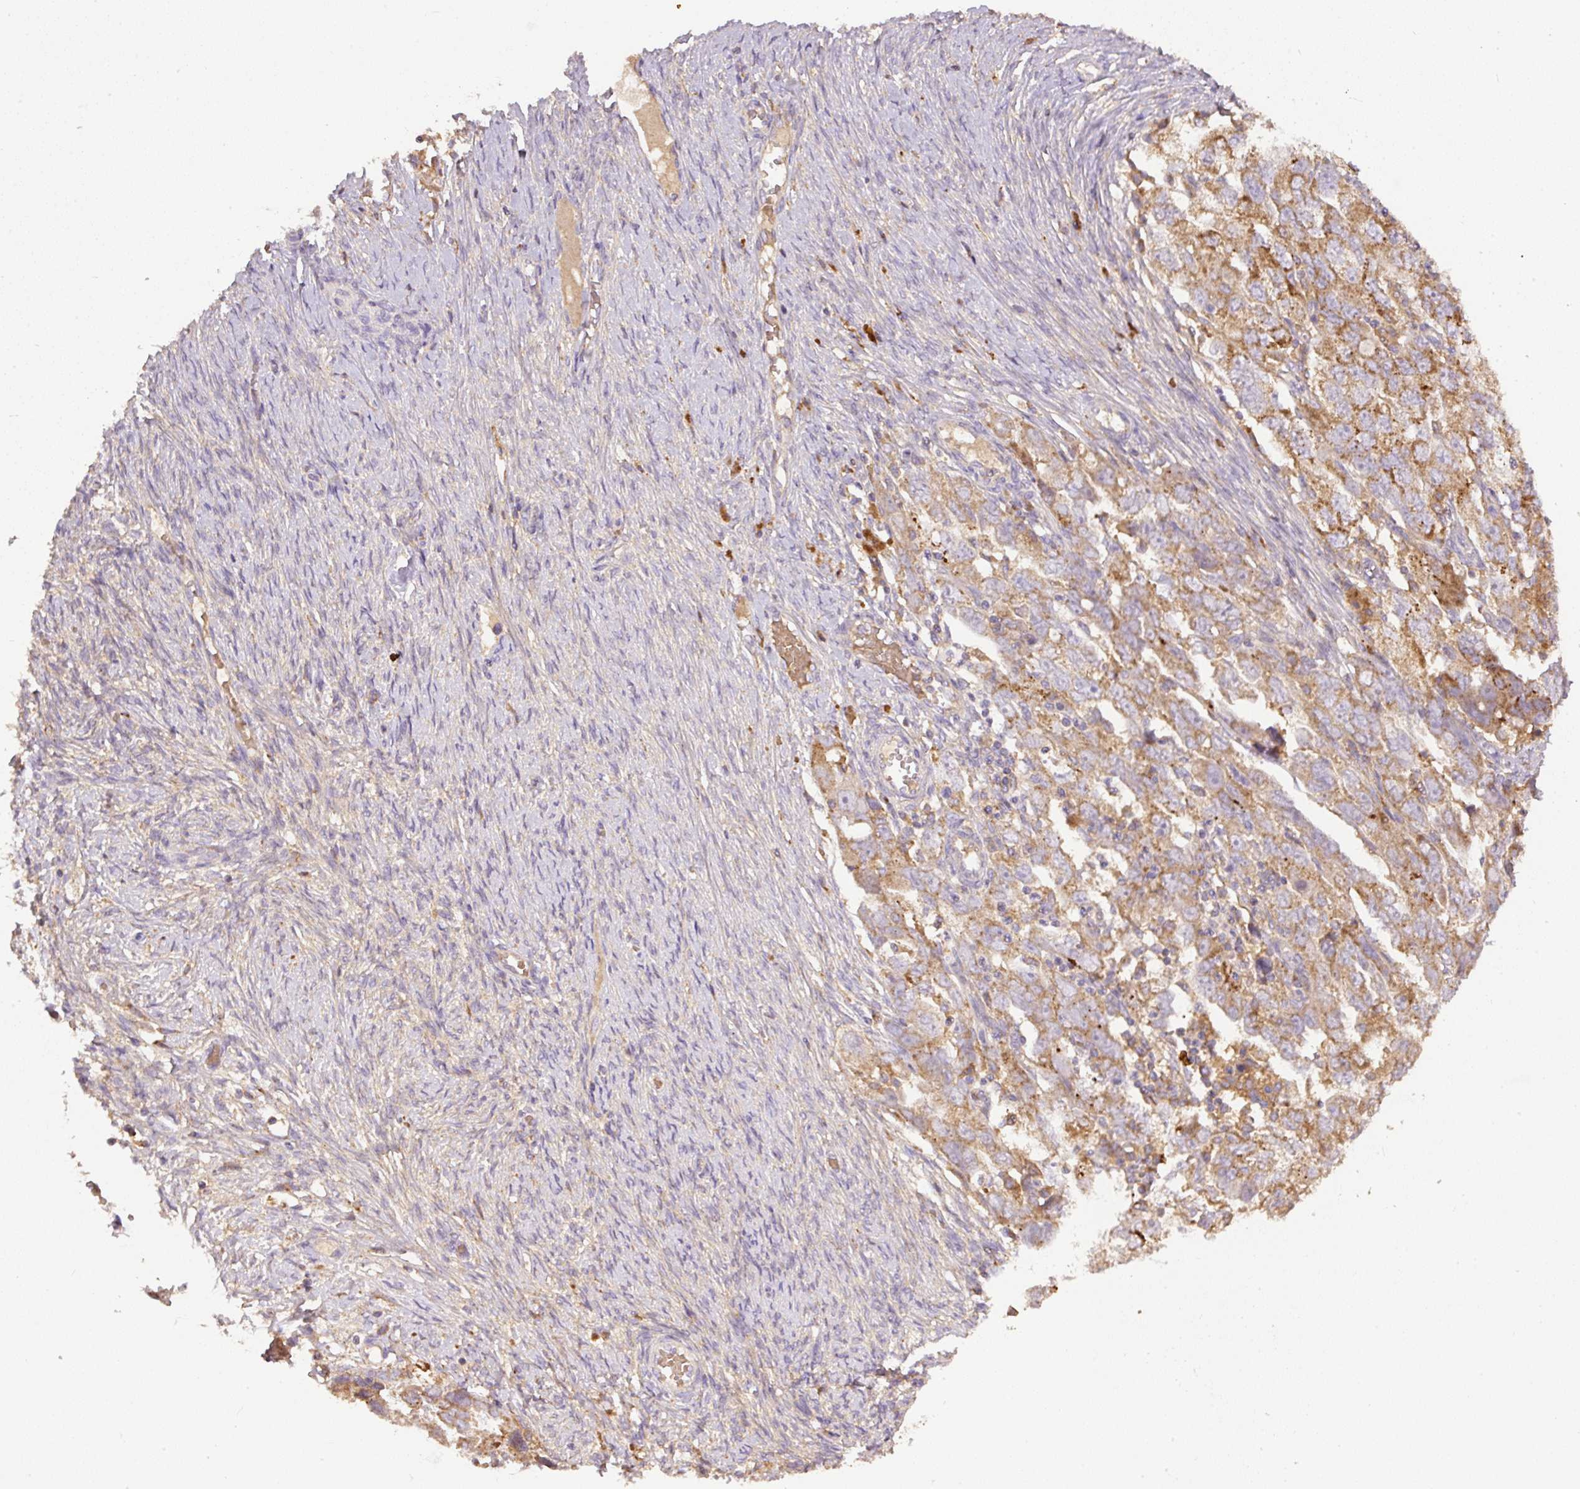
{"staining": {"intensity": "moderate", "quantity": ">75%", "location": "cytoplasmic/membranous"}, "tissue": "ovarian cancer", "cell_type": "Tumor cells", "image_type": "cancer", "snomed": [{"axis": "morphology", "description": "Carcinoma, NOS"}, {"axis": "morphology", "description": "Cystadenocarcinoma, serous, NOS"}, {"axis": "topography", "description": "Ovary"}], "caption": "A photomicrograph of human serous cystadenocarcinoma (ovarian) stained for a protein exhibits moderate cytoplasmic/membranous brown staining in tumor cells.", "gene": "DAPK1", "patient": {"sex": "female", "age": 69}}